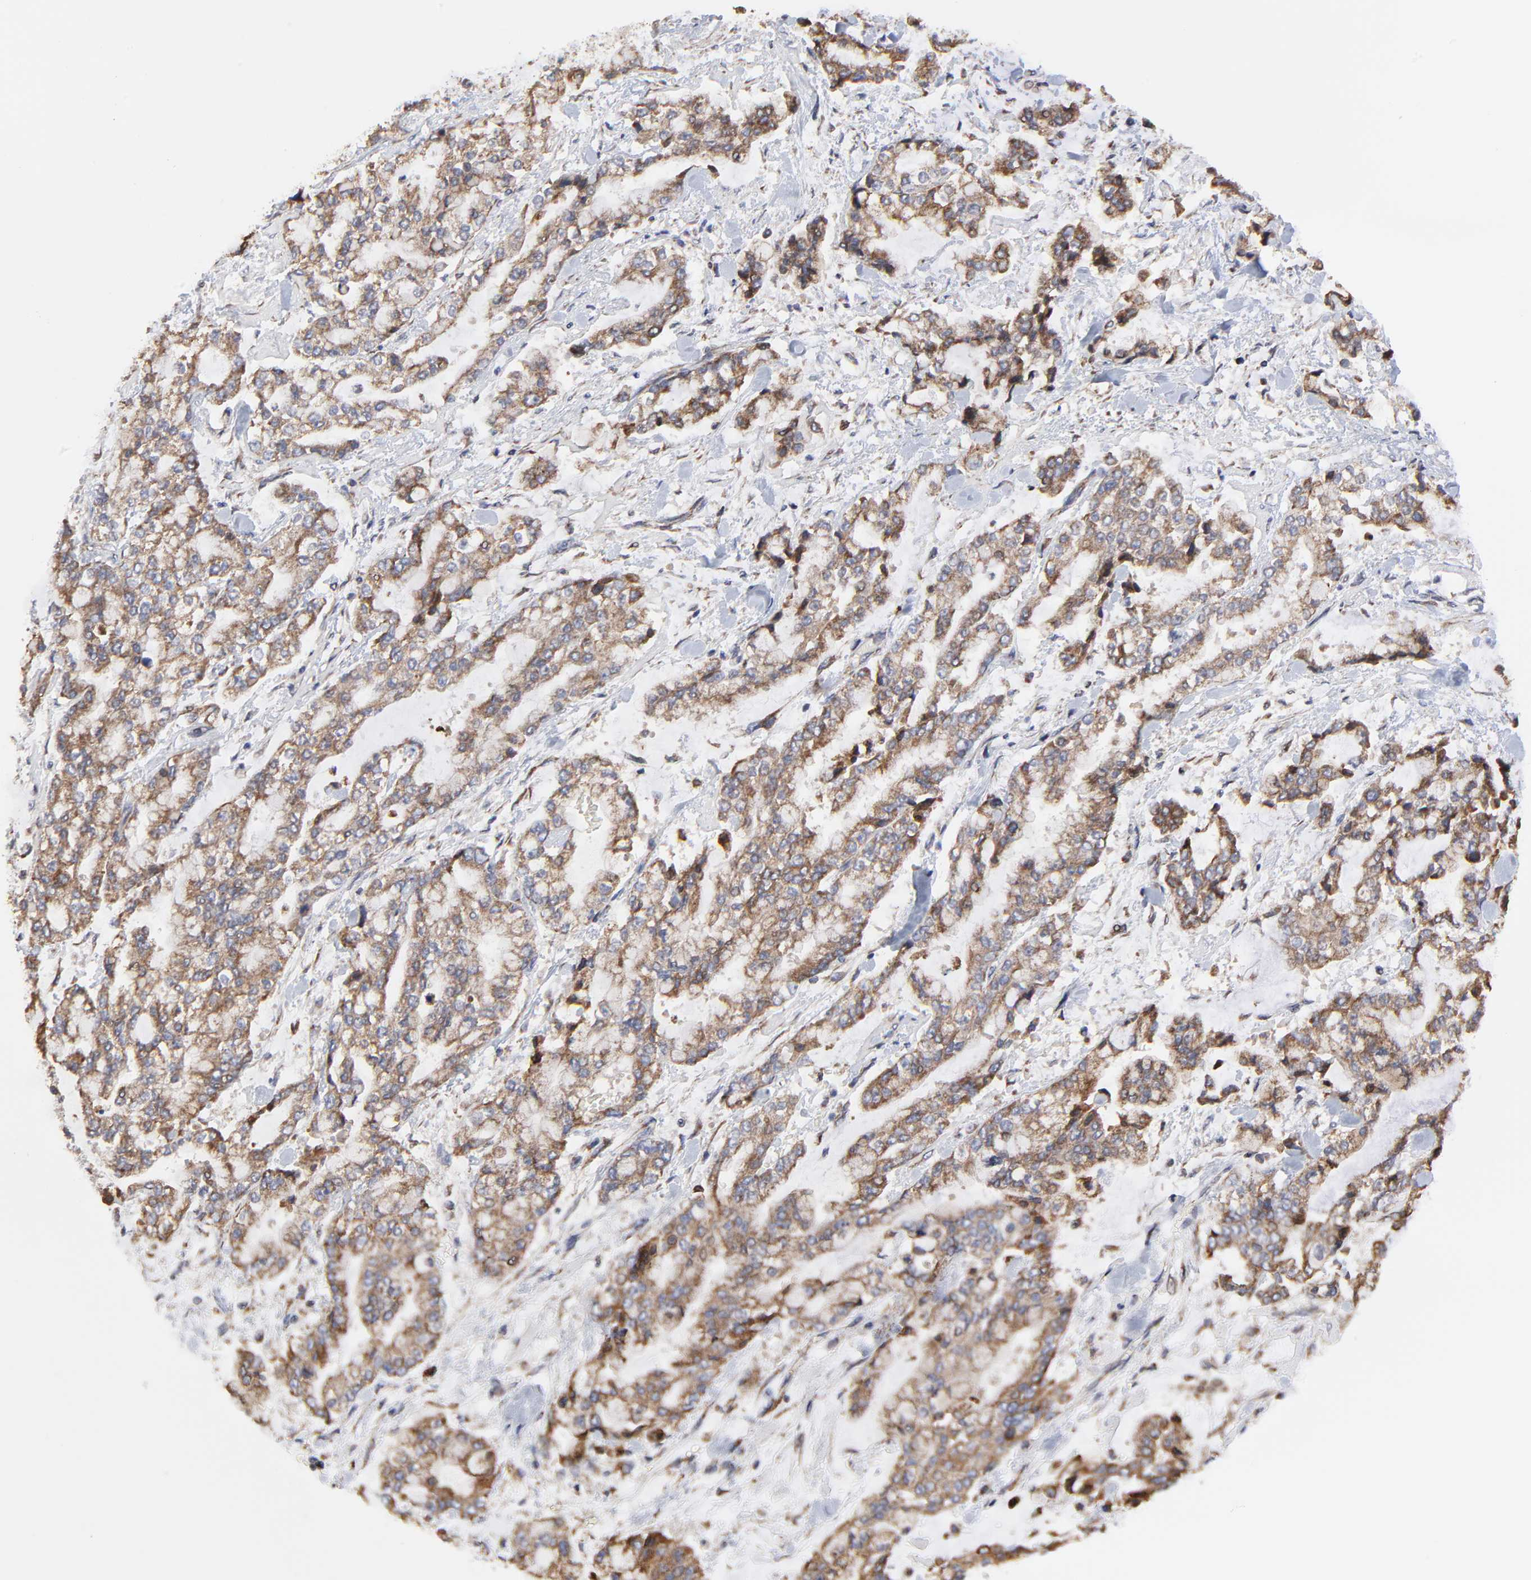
{"staining": {"intensity": "weak", "quantity": ">75%", "location": "cytoplasmic/membranous"}, "tissue": "stomach cancer", "cell_type": "Tumor cells", "image_type": "cancer", "snomed": [{"axis": "morphology", "description": "Normal tissue, NOS"}, {"axis": "morphology", "description": "Adenocarcinoma, NOS"}, {"axis": "topography", "description": "Stomach, upper"}, {"axis": "topography", "description": "Stomach"}], "caption": "Tumor cells demonstrate weak cytoplasmic/membranous expression in approximately >75% of cells in stomach adenocarcinoma.", "gene": "ZNF550", "patient": {"sex": "male", "age": 76}}